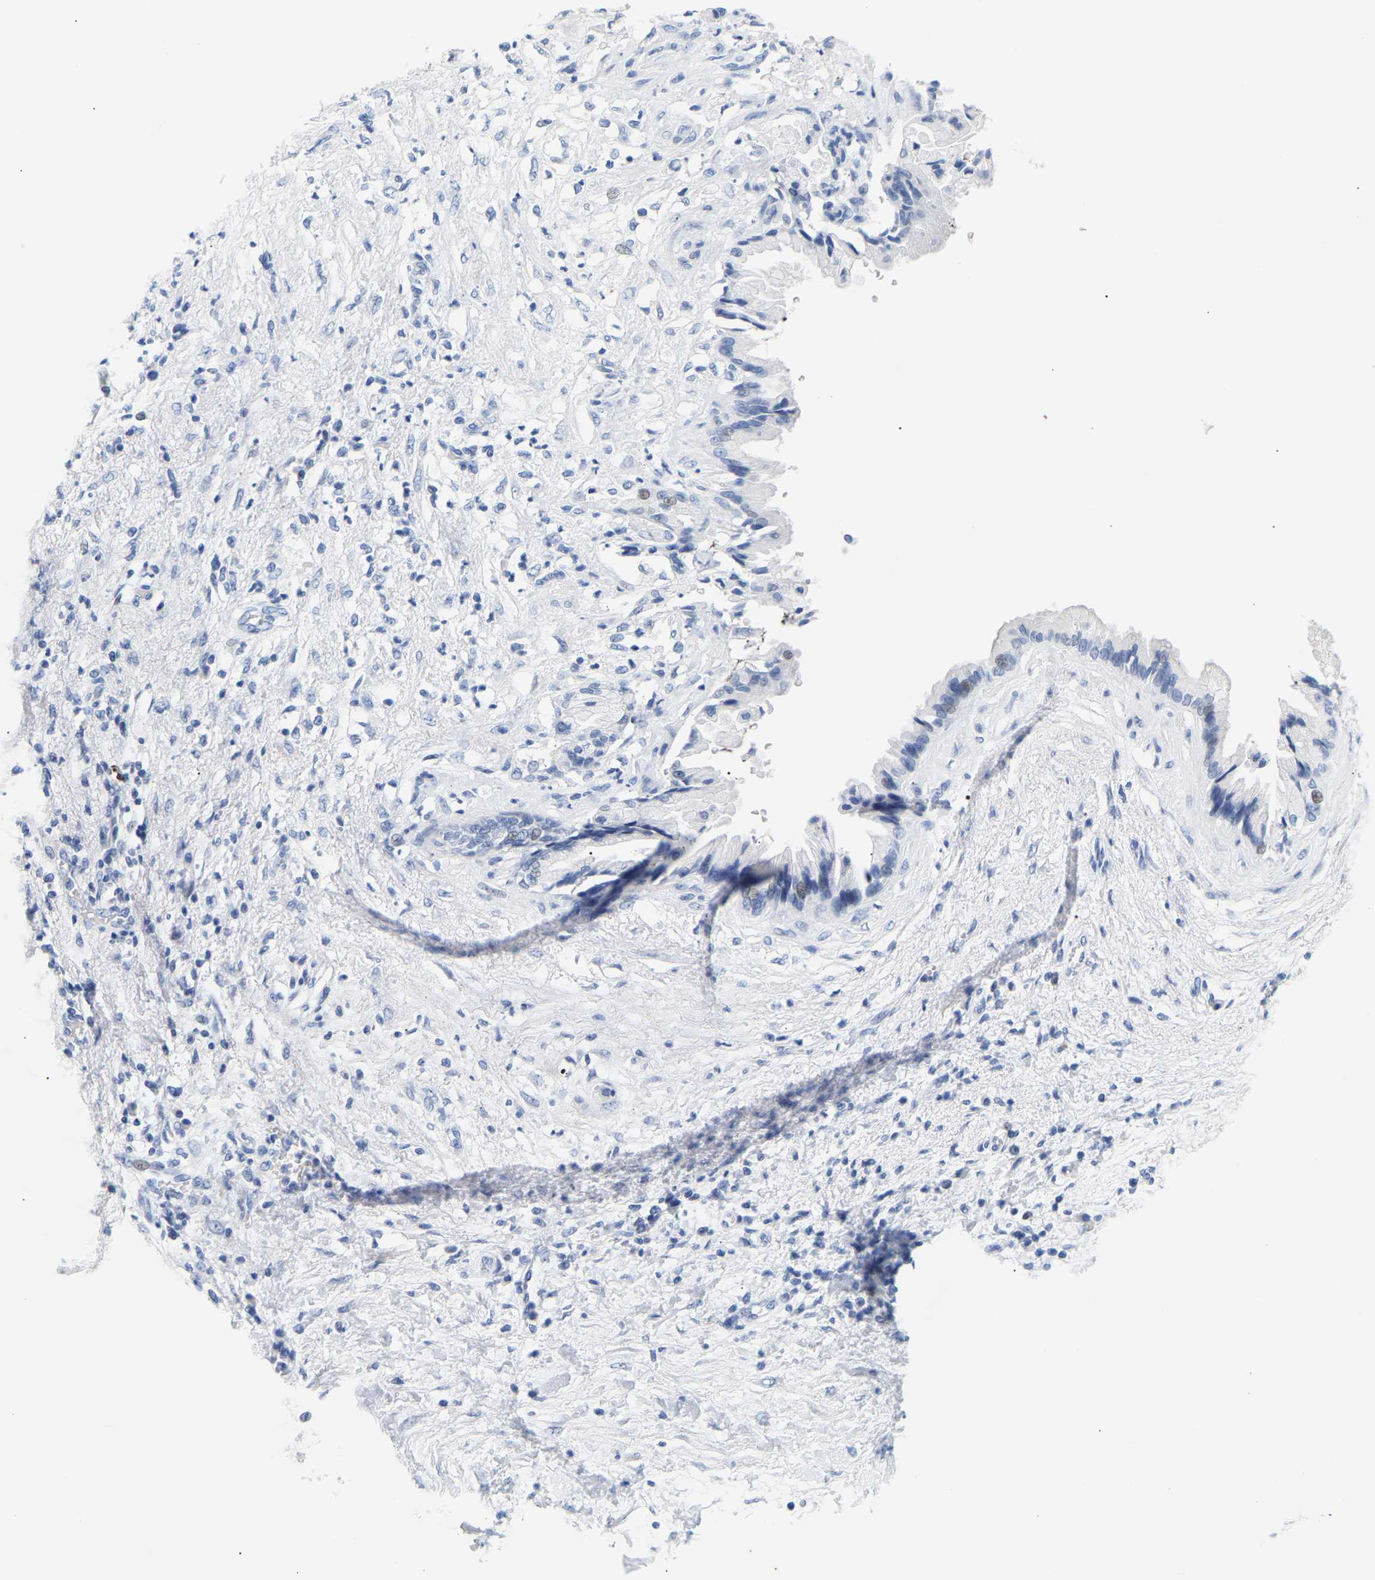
{"staining": {"intensity": "negative", "quantity": "none", "location": "none"}, "tissue": "pancreatic cancer", "cell_type": "Tumor cells", "image_type": "cancer", "snomed": [{"axis": "morphology", "description": "Adenocarcinoma, NOS"}, {"axis": "topography", "description": "Pancreas"}], "caption": "Pancreatic cancer was stained to show a protein in brown. There is no significant expression in tumor cells.", "gene": "SPINK2", "patient": {"sex": "female", "age": 60}}